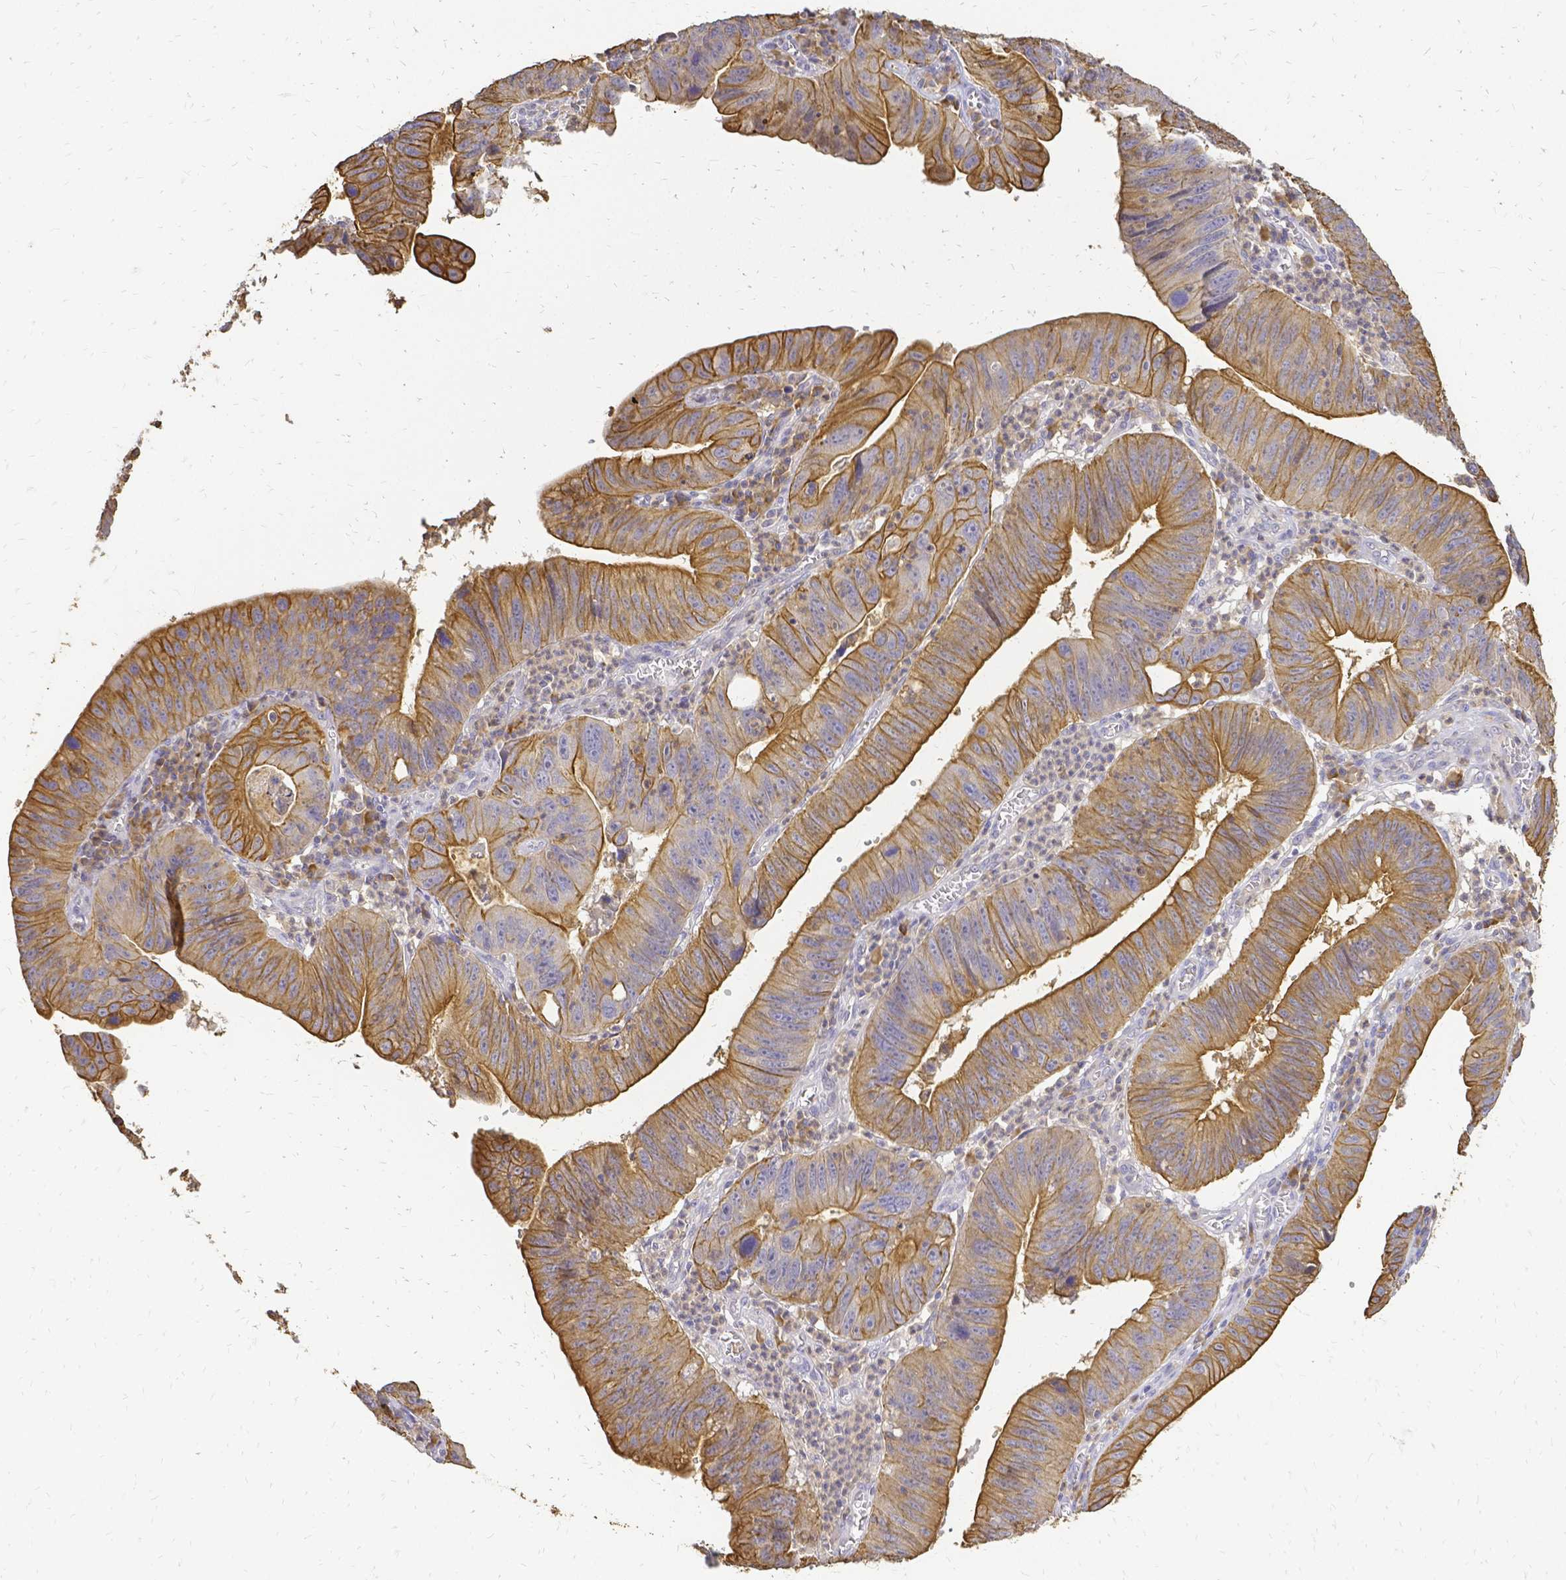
{"staining": {"intensity": "moderate", "quantity": ">75%", "location": "cytoplasmic/membranous"}, "tissue": "stomach cancer", "cell_type": "Tumor cells", "image_type": "cancer", "snomed": [{"axis": "morphology", "description": "Adenocarcinoma, NOS"}, {"axis": "topography", "description": "Stomach"}], "caption": "DAB immunohistochemical staining of stomach adenocarcinoma reveals moderate cytoplasmic/membranous protein staining in approximately >75% of tumor cells.", "gene": "CIB1", "patient": {"sex": "male", "age": 59}}